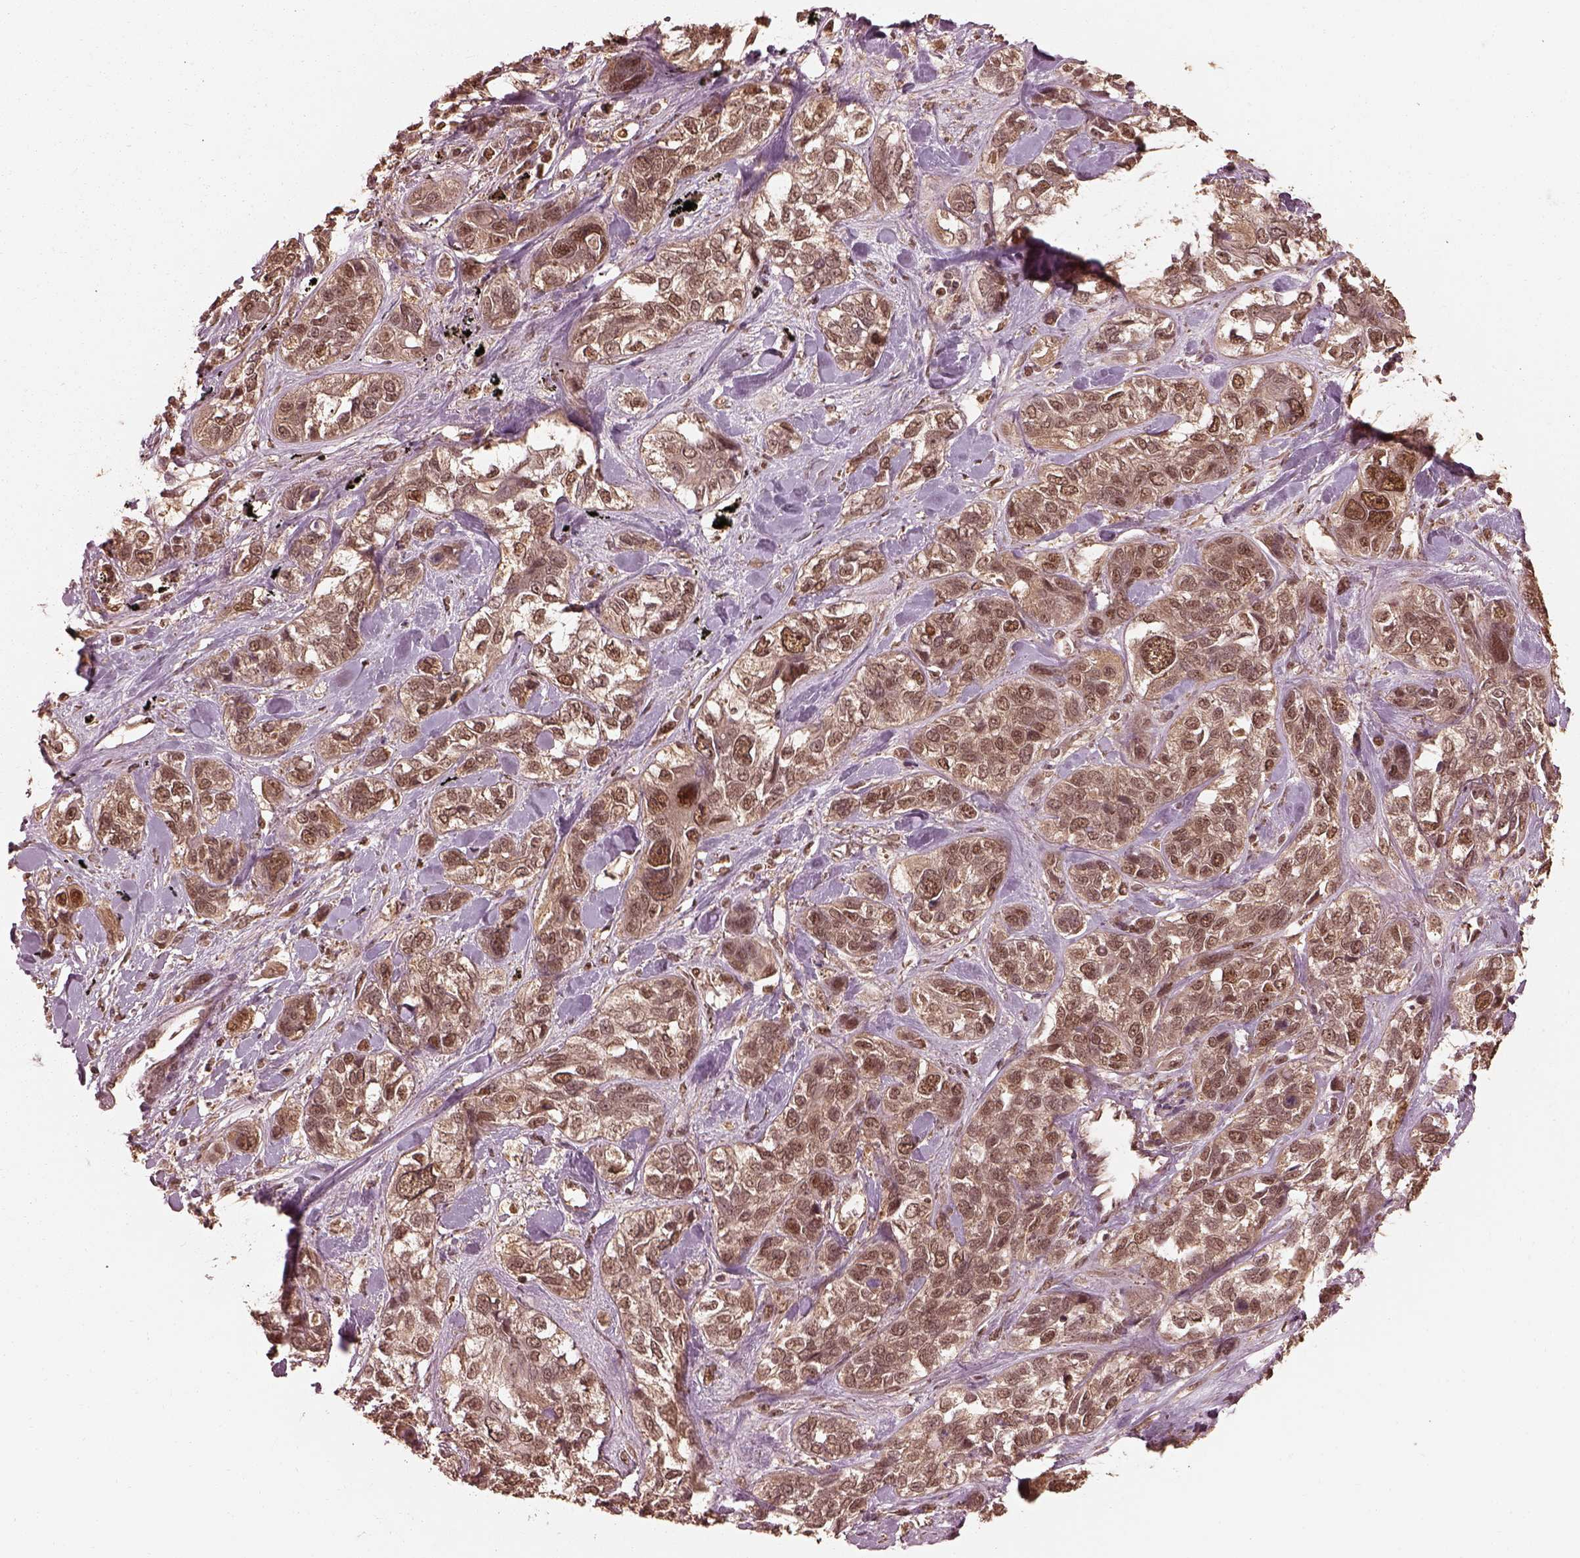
{"staining": {"intensity": "weak", "quantity": ">75%", "location": "cytoplasmic/membranous,nuclear"}, "tissue": "lung cancer", "cell_type": "Tumor cells", "image_type": "cancer", "snomed": [{"axis": "morphology", "description": "Squamous cell carcinoma, NOS"}, {"axis": "topography", "description": "Lung"}], "caption": "Immunohistochemical staining of human lung cancer (squamous cell carcinoma) exhibits low levels of weak cytoplasmic/membranous and nuclear protein staining in about >75% of tumor cells.", "gene": "PSMC5", "patient": {"sex": "female", "age": 70}}